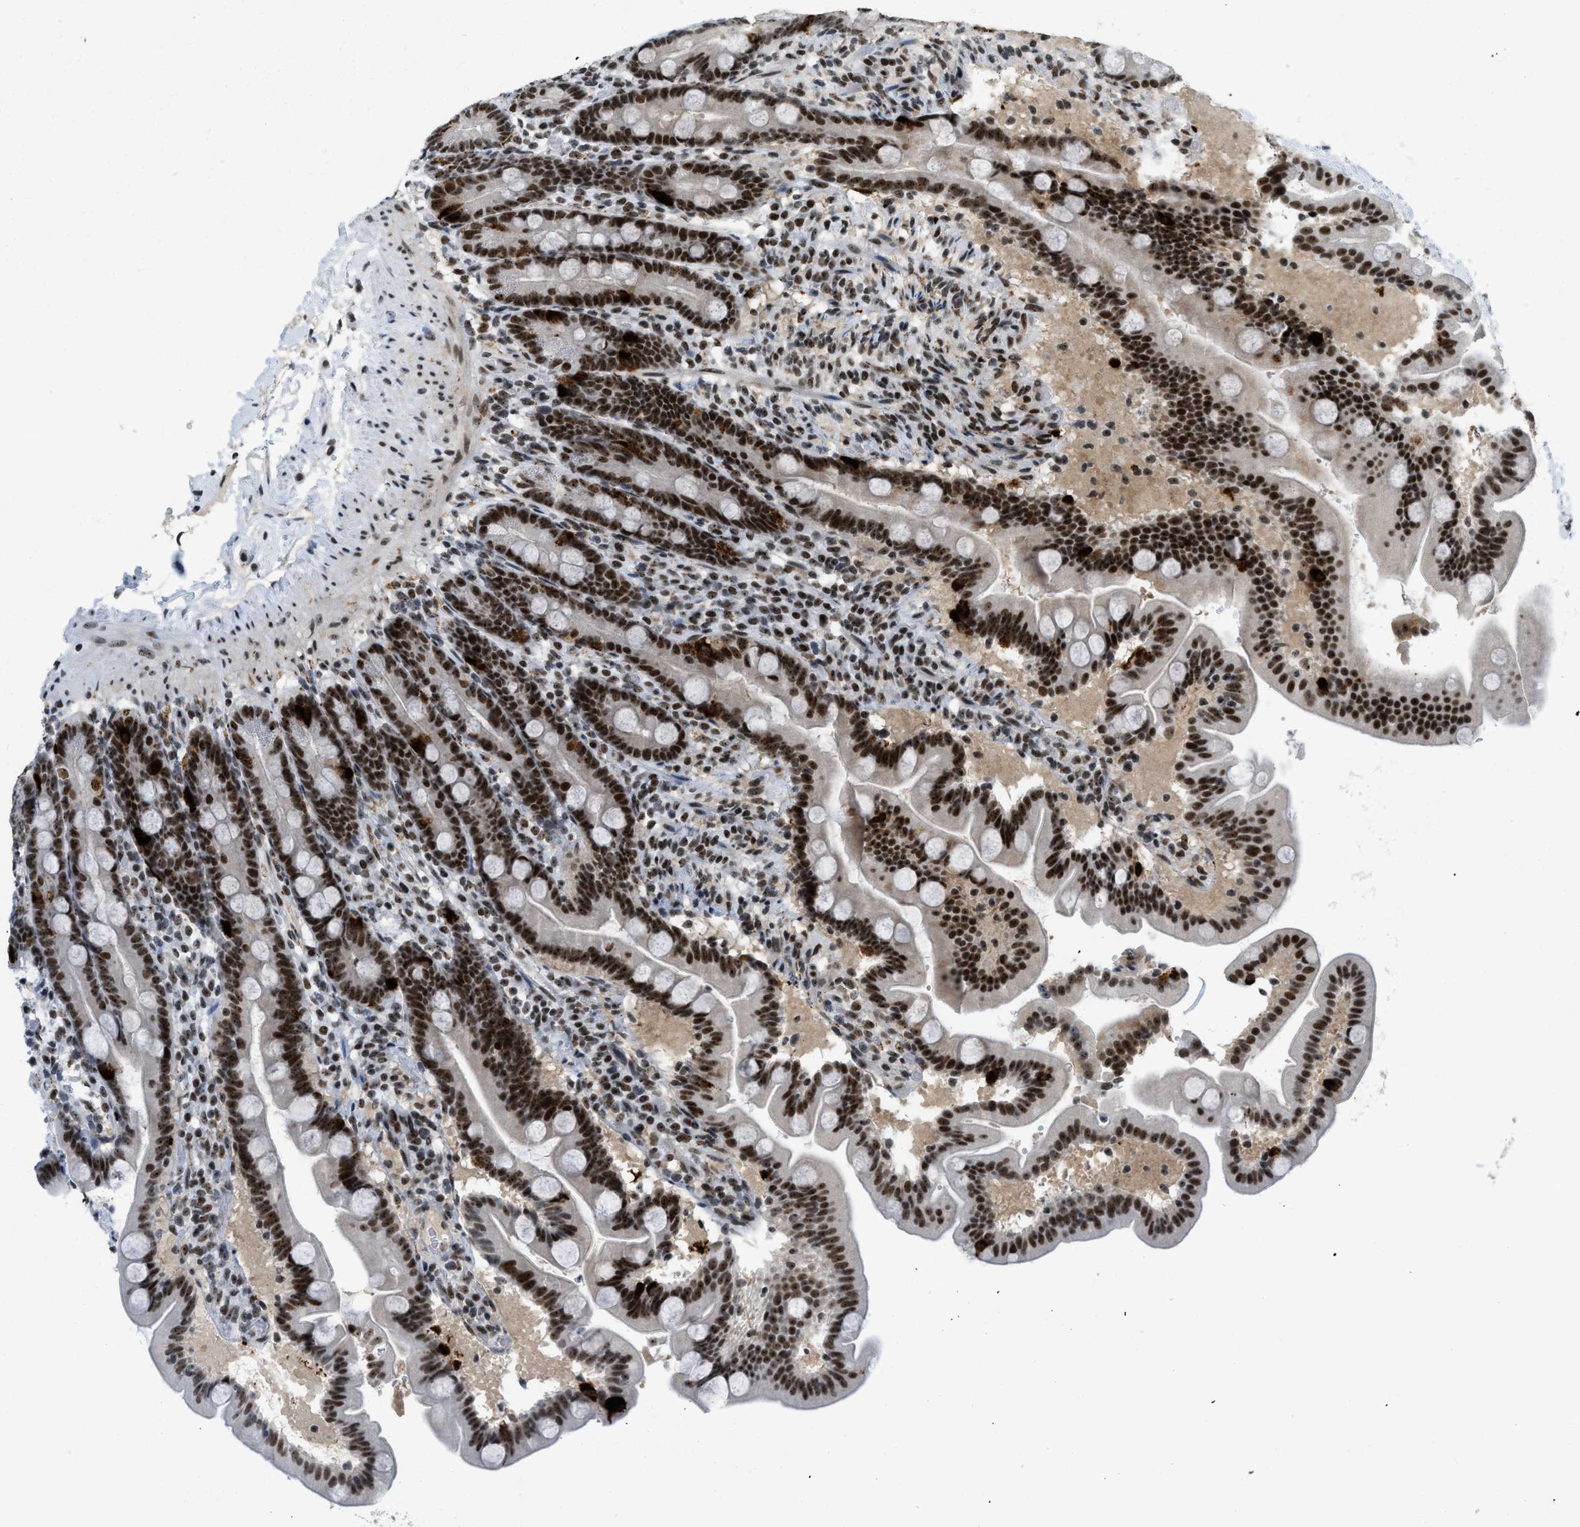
{"staining": {"intensity": "strong", "quantity": ">75%", "location": "nuclear"}, "tissue": "duodenum", "cell_type": "Glandular cells", "image_type": "normal", "snomed": [{"axis": "morphology", "description": "Normal tissue, NOS"}, {"axis": "topography", "description": "Duodenum"}], "caption": "A brown stain labels strong nuclear positivity of a protein in glandular cells of normal duodenum. (DAB (3,3'-diaminobenzidine) = brown stain, brightfield microscopy at high magnification).", "gene": "URB1", "patient": {"sex": "male", "age": 54}}